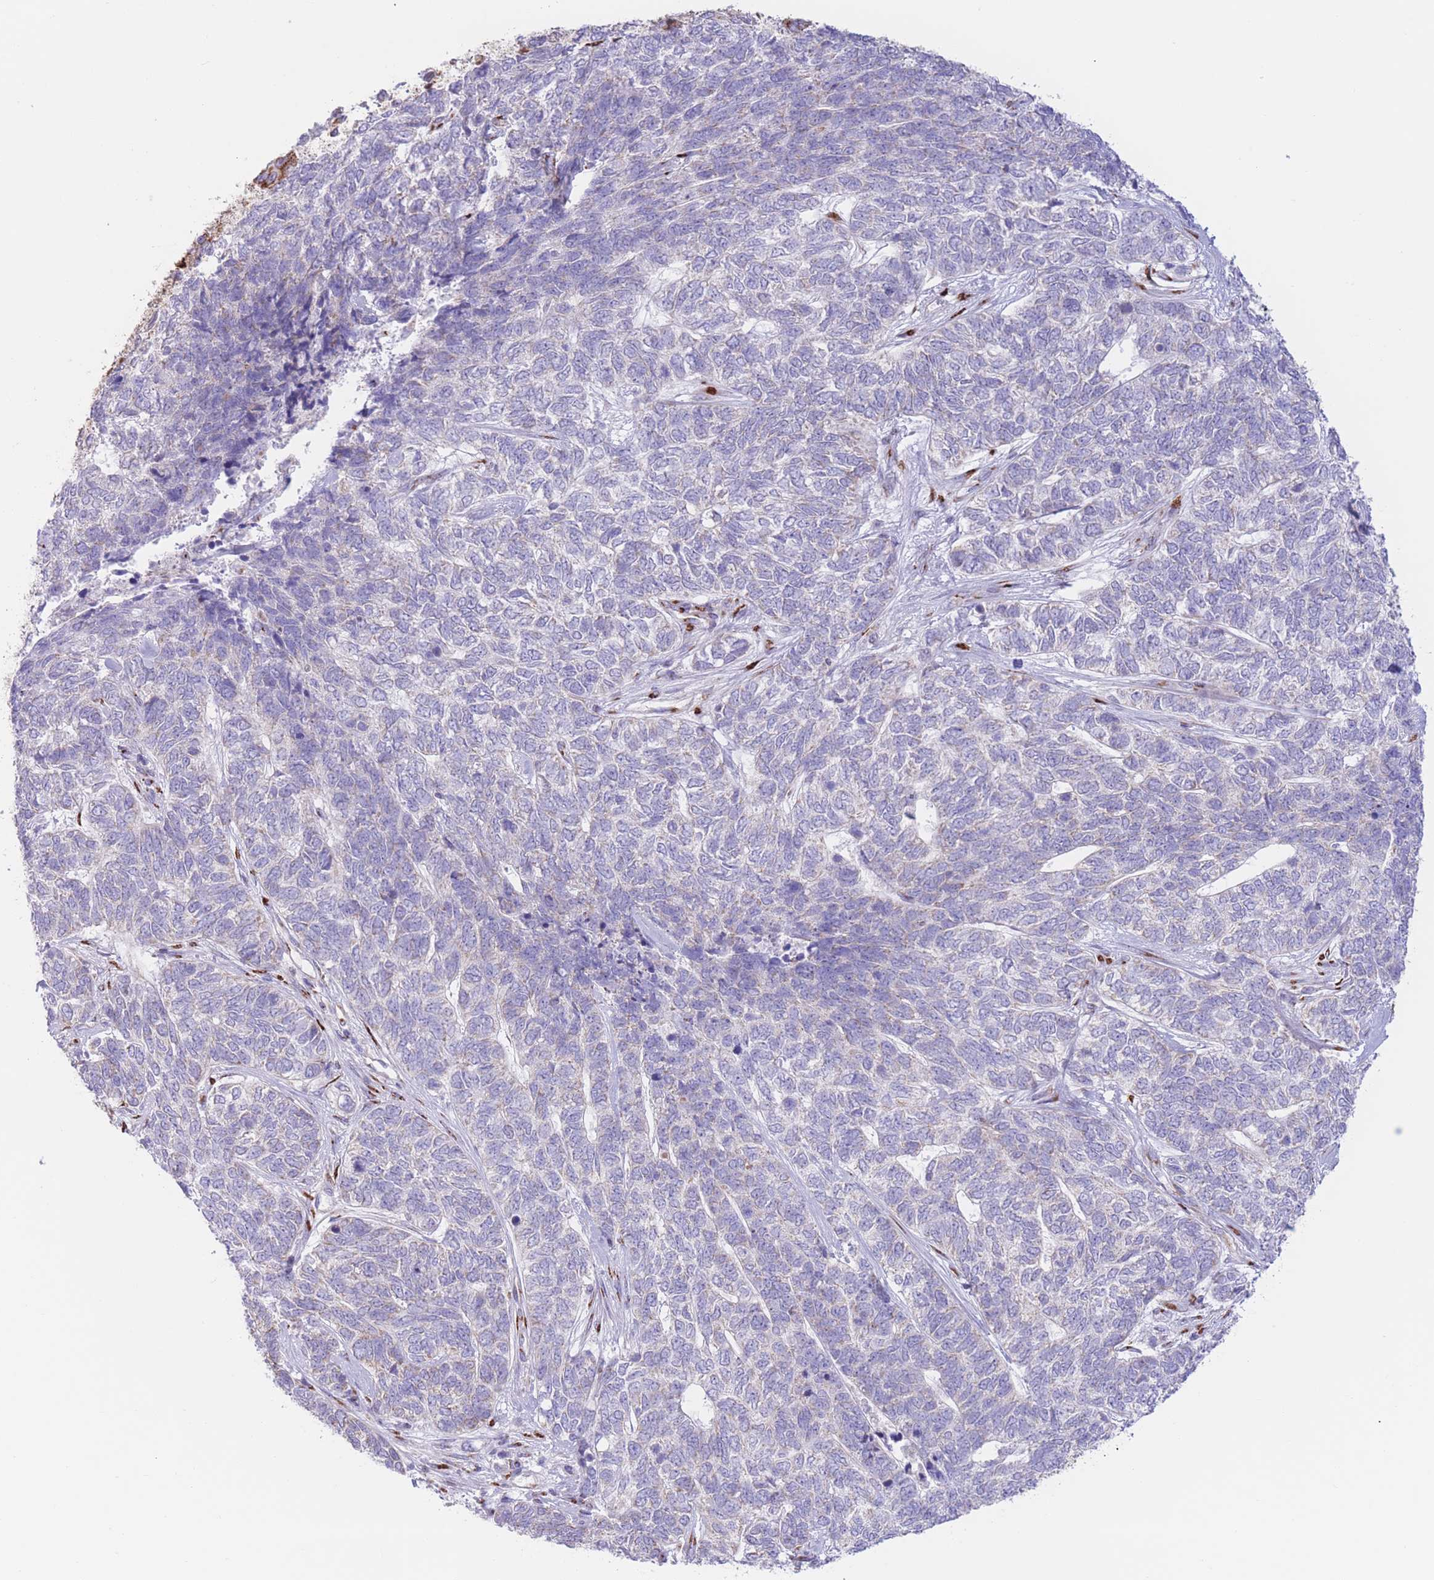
{"staining": {"intensity": "negative", "quantity": "none", "location": "none"}, "tissue": "skin cancer", "cell_type": "Tumor cells", "image_type": "cancer", "snomed": [{"axis": "morphology", "description": "Basal cell carcinoma"}, {"axis": "topography", "description": "Skin"}], "caption": "Protein analysis of basal cell carcinoma (skin) demonstrates no significant positivity in tumor cells.", "gene": "MPND", "patient": {"sex": "female", "age": 65}}